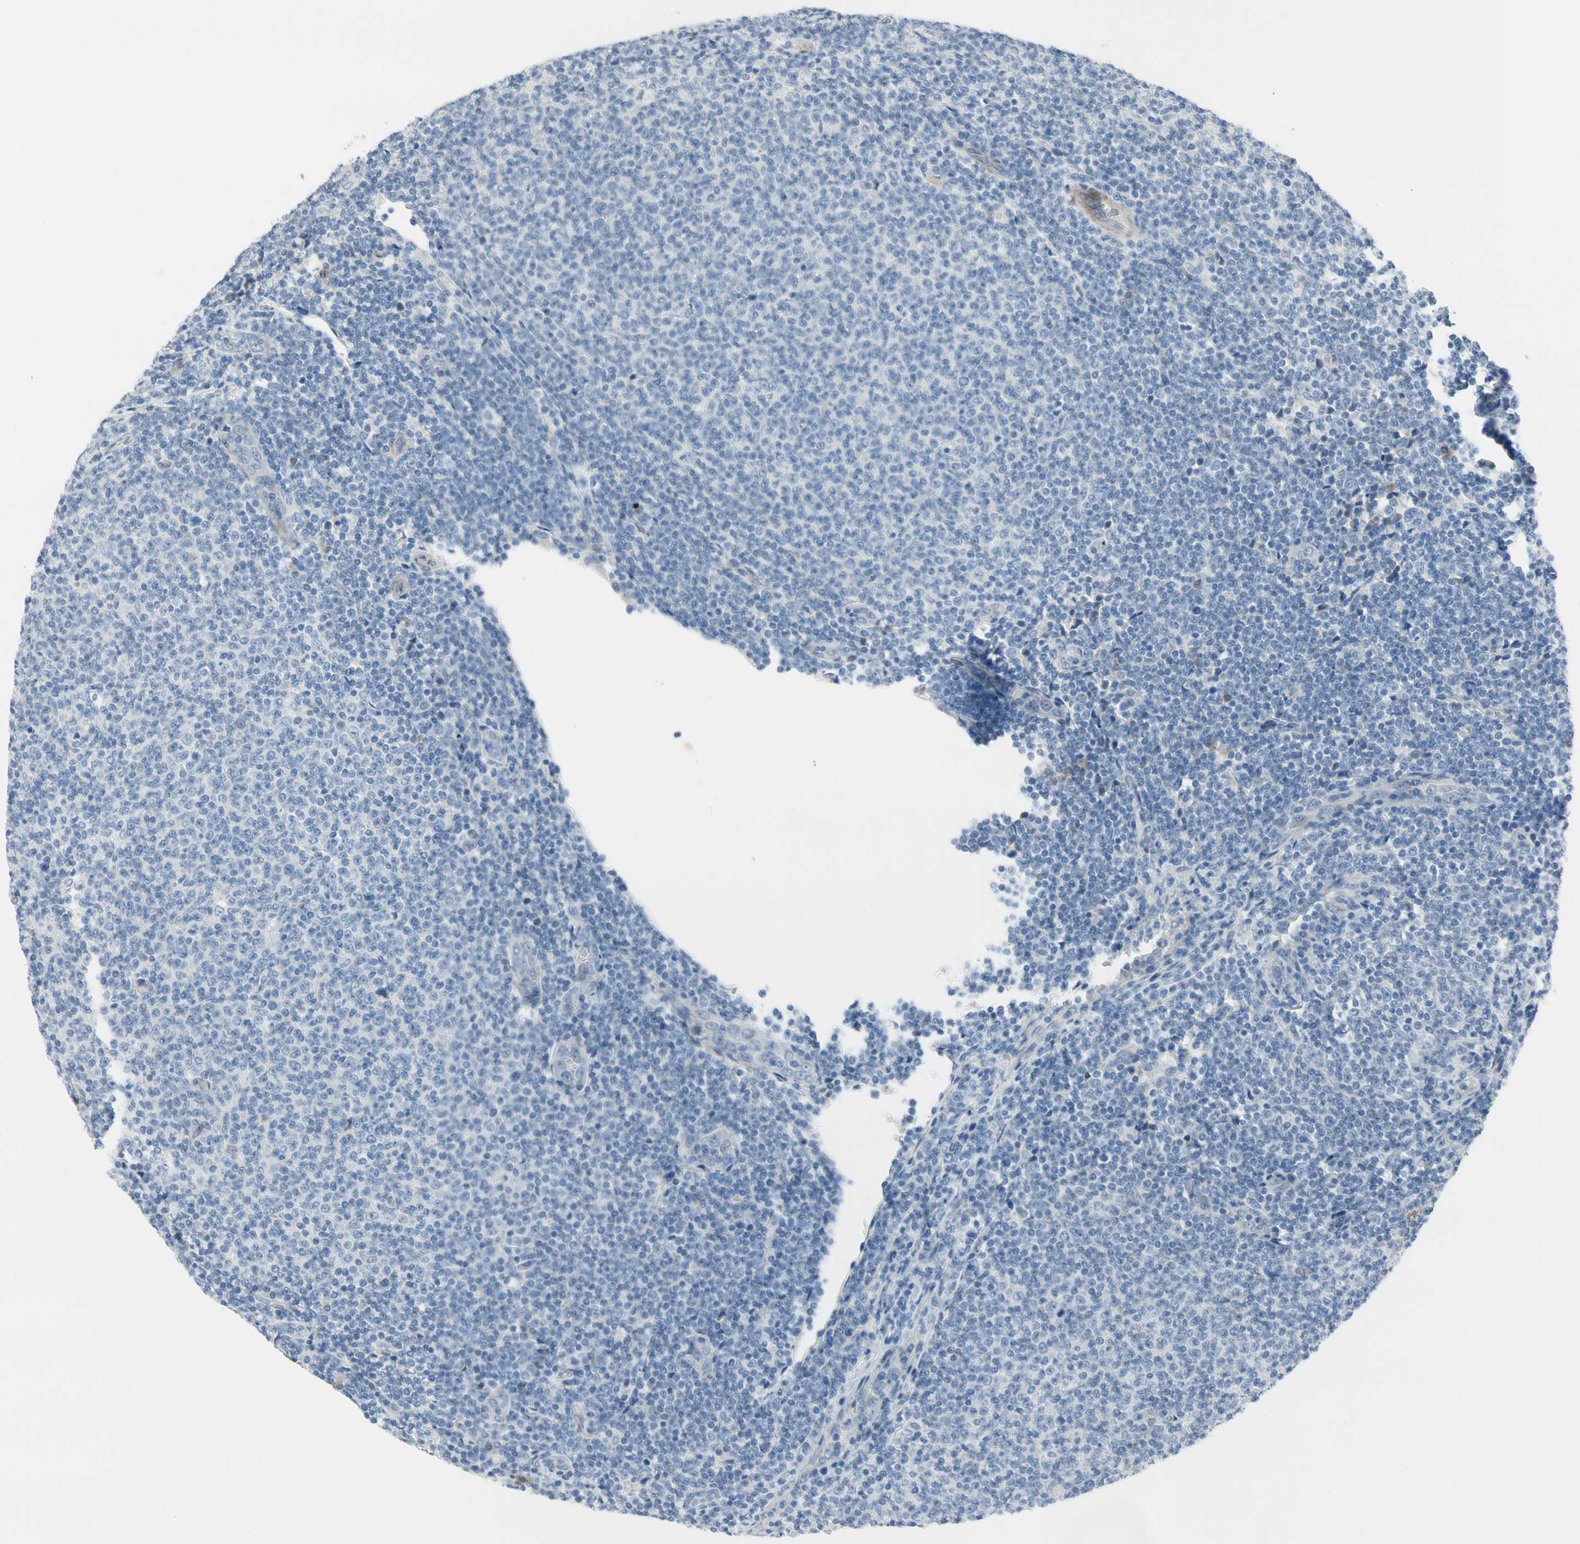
{"staining": {"intensity": "negative", "quantity": "none", "location": "none"}, "tissue": "lymphoma", "cell_type": "Tumor cells", "image_type": "cancer", "snomed": [{"axis": "morphology", "description": "Malignant lymphoma, non-Hodgkin's type, Low grade"}, {"axis": "topography", "description": "Lymph node"}], "caption": "Immunohistochemistry photomicrograph of neoplastic tissue: lymphoma stained with DAB (3,3'-diaminobenzidine) displays no significant protein staining in tumor cells.", "gene": "MAP2", "patient": {"sex": "male", "age": 66}}